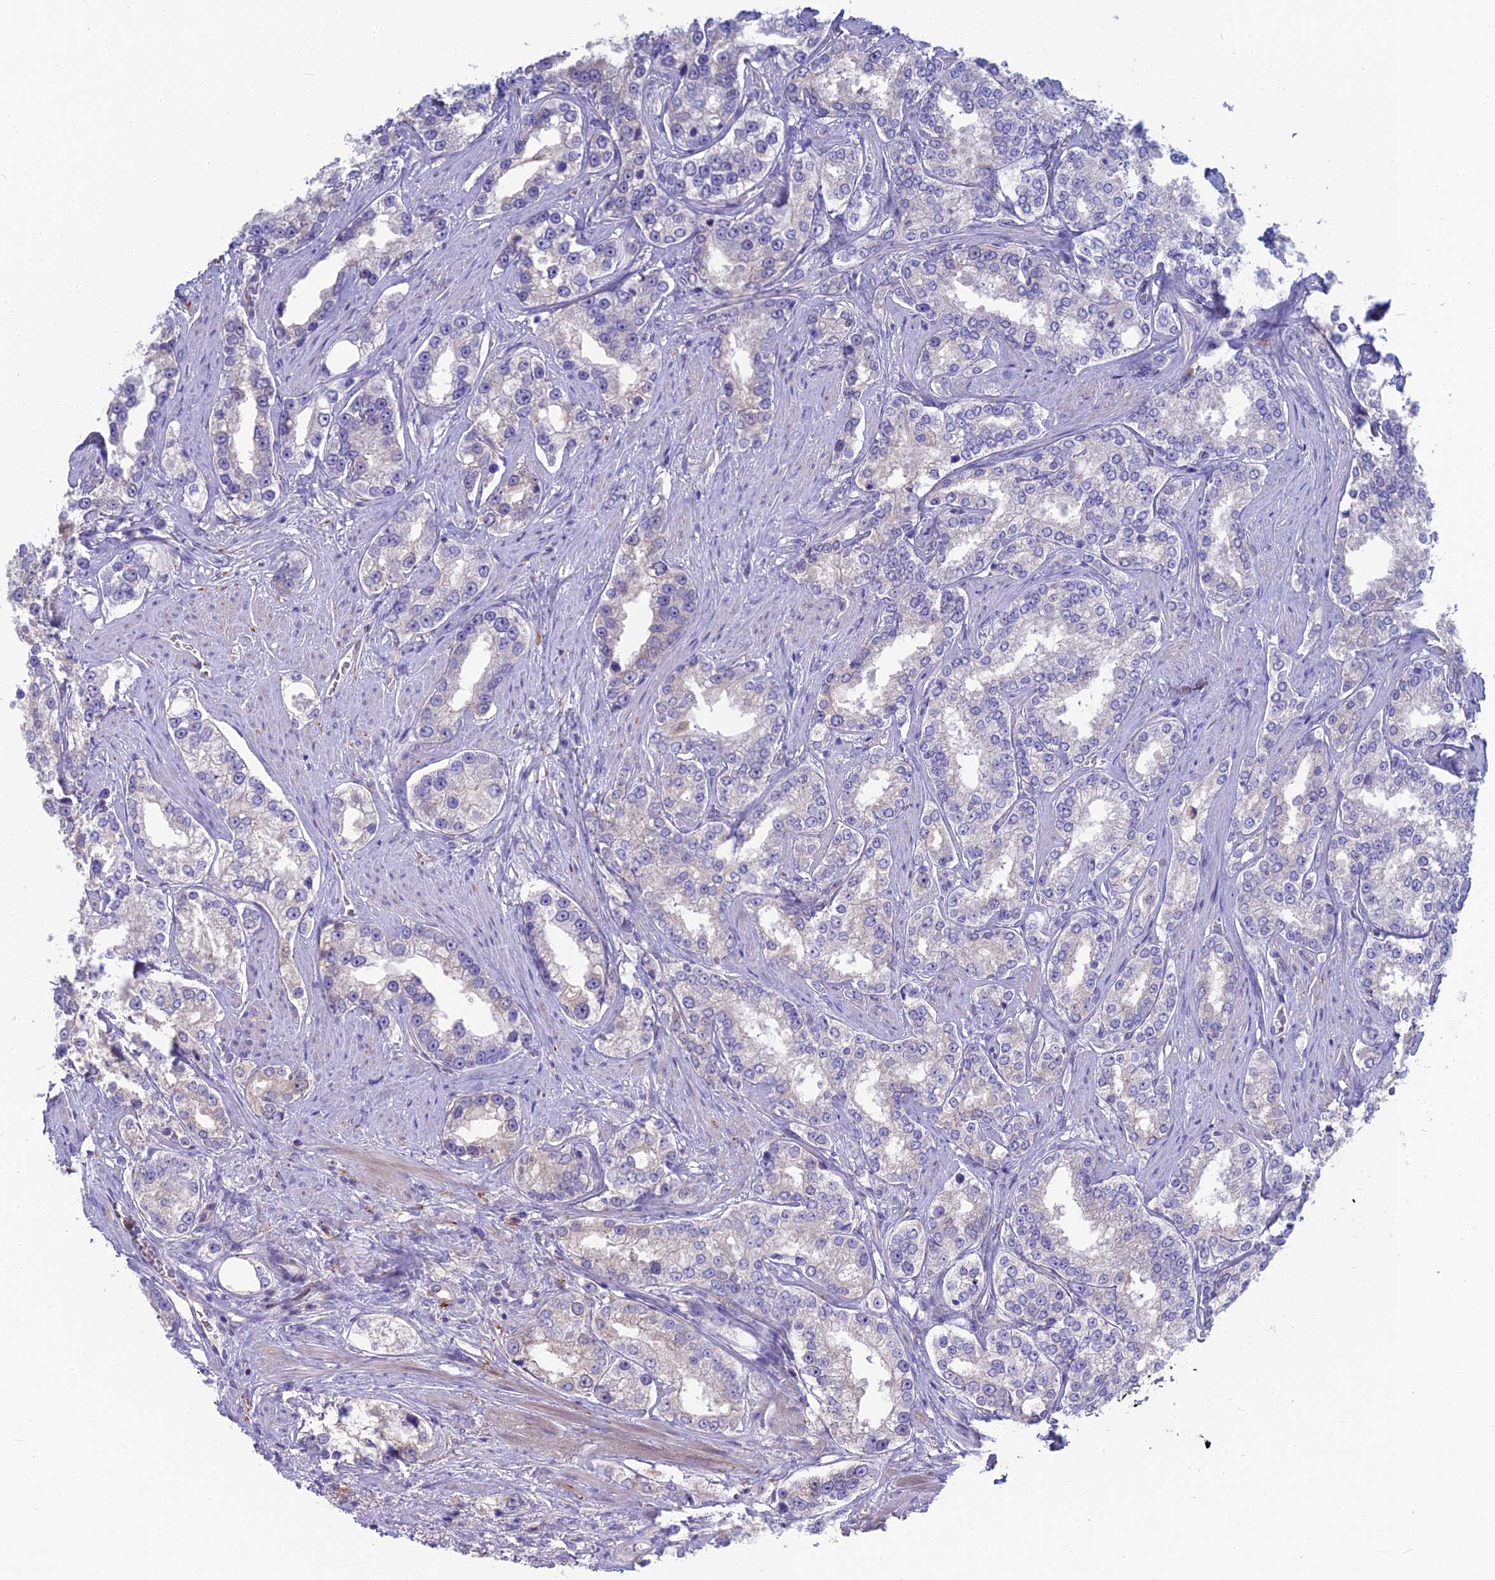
{"staining": {"intensity": "negative", "quantity": "none", "location": "none"}, "tissue": "prostate cancer", "cell_type": "Tumor cells", "image_type": "cancer", "snomed": [{"axis": "morphology", "description": "Normal tissue, NOS"}, {"axis": "morphology", "description": "Adenocarcinoma, High grade"}, {"axis": "topography", "description": "Prostate"}], "caption": "Tumor cells are negative for protein expression in human high-grade adenocarcinoma (prostate).", "gene": "SNAP91", "patient": {"sex": "male", "age": 83}}